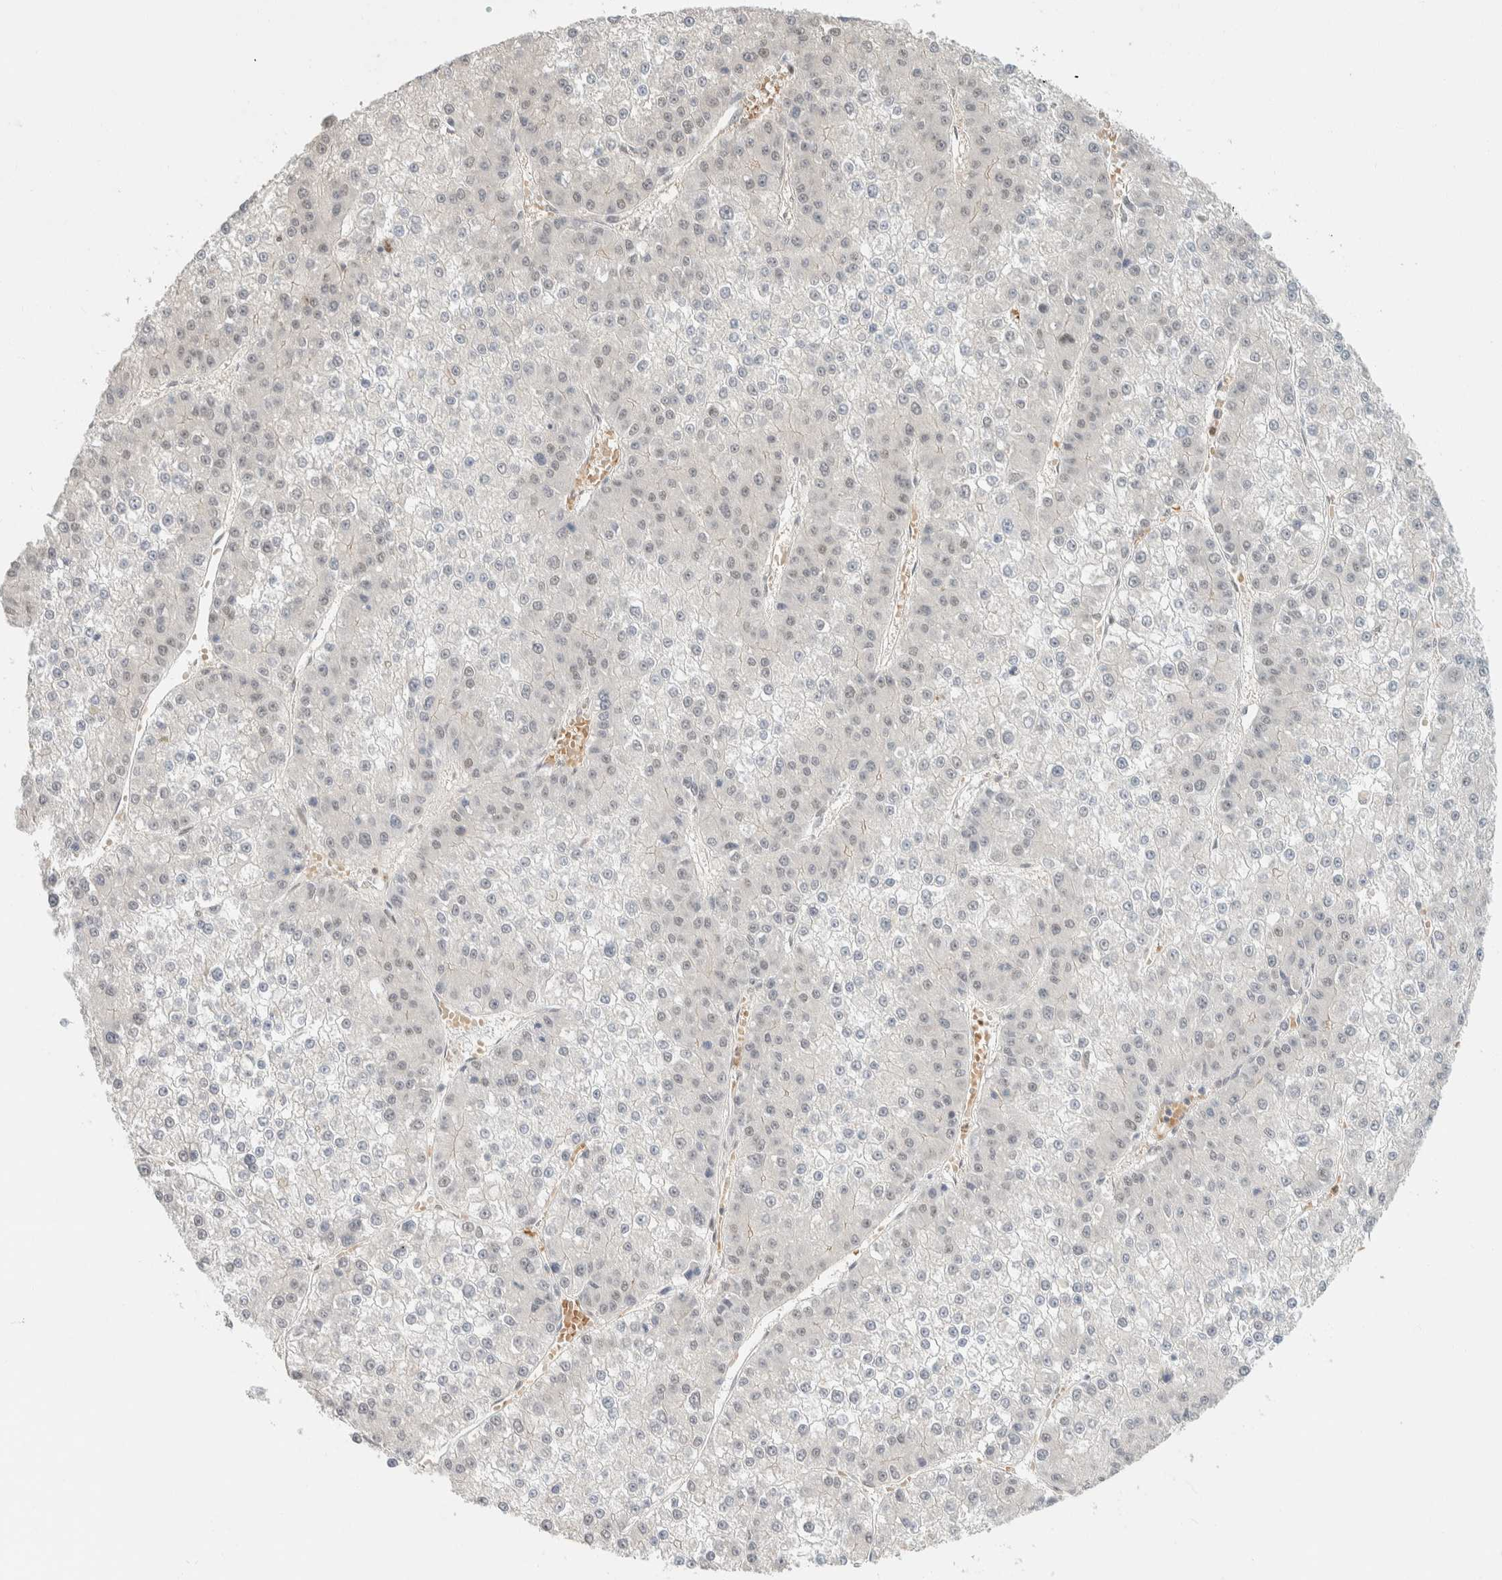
{"staining": {"intensity": "negative", "quantity": "none", "location": "none"}, "tissue": "liver cancer", "cell_type": "Tumor cells", "image_type": "cancer", "snomed": [{"axis": "morphology", "description": "Carcinoma, Hepatocellular, NOS"}, {"axis": "topography", "description": "Liver"}], "caption": "Tumor cells are negative for protein expression in human liver hepatocellular carcinoma.", "gene": "ZBTB2", "patient": {"sex": "female", "age": 73}}